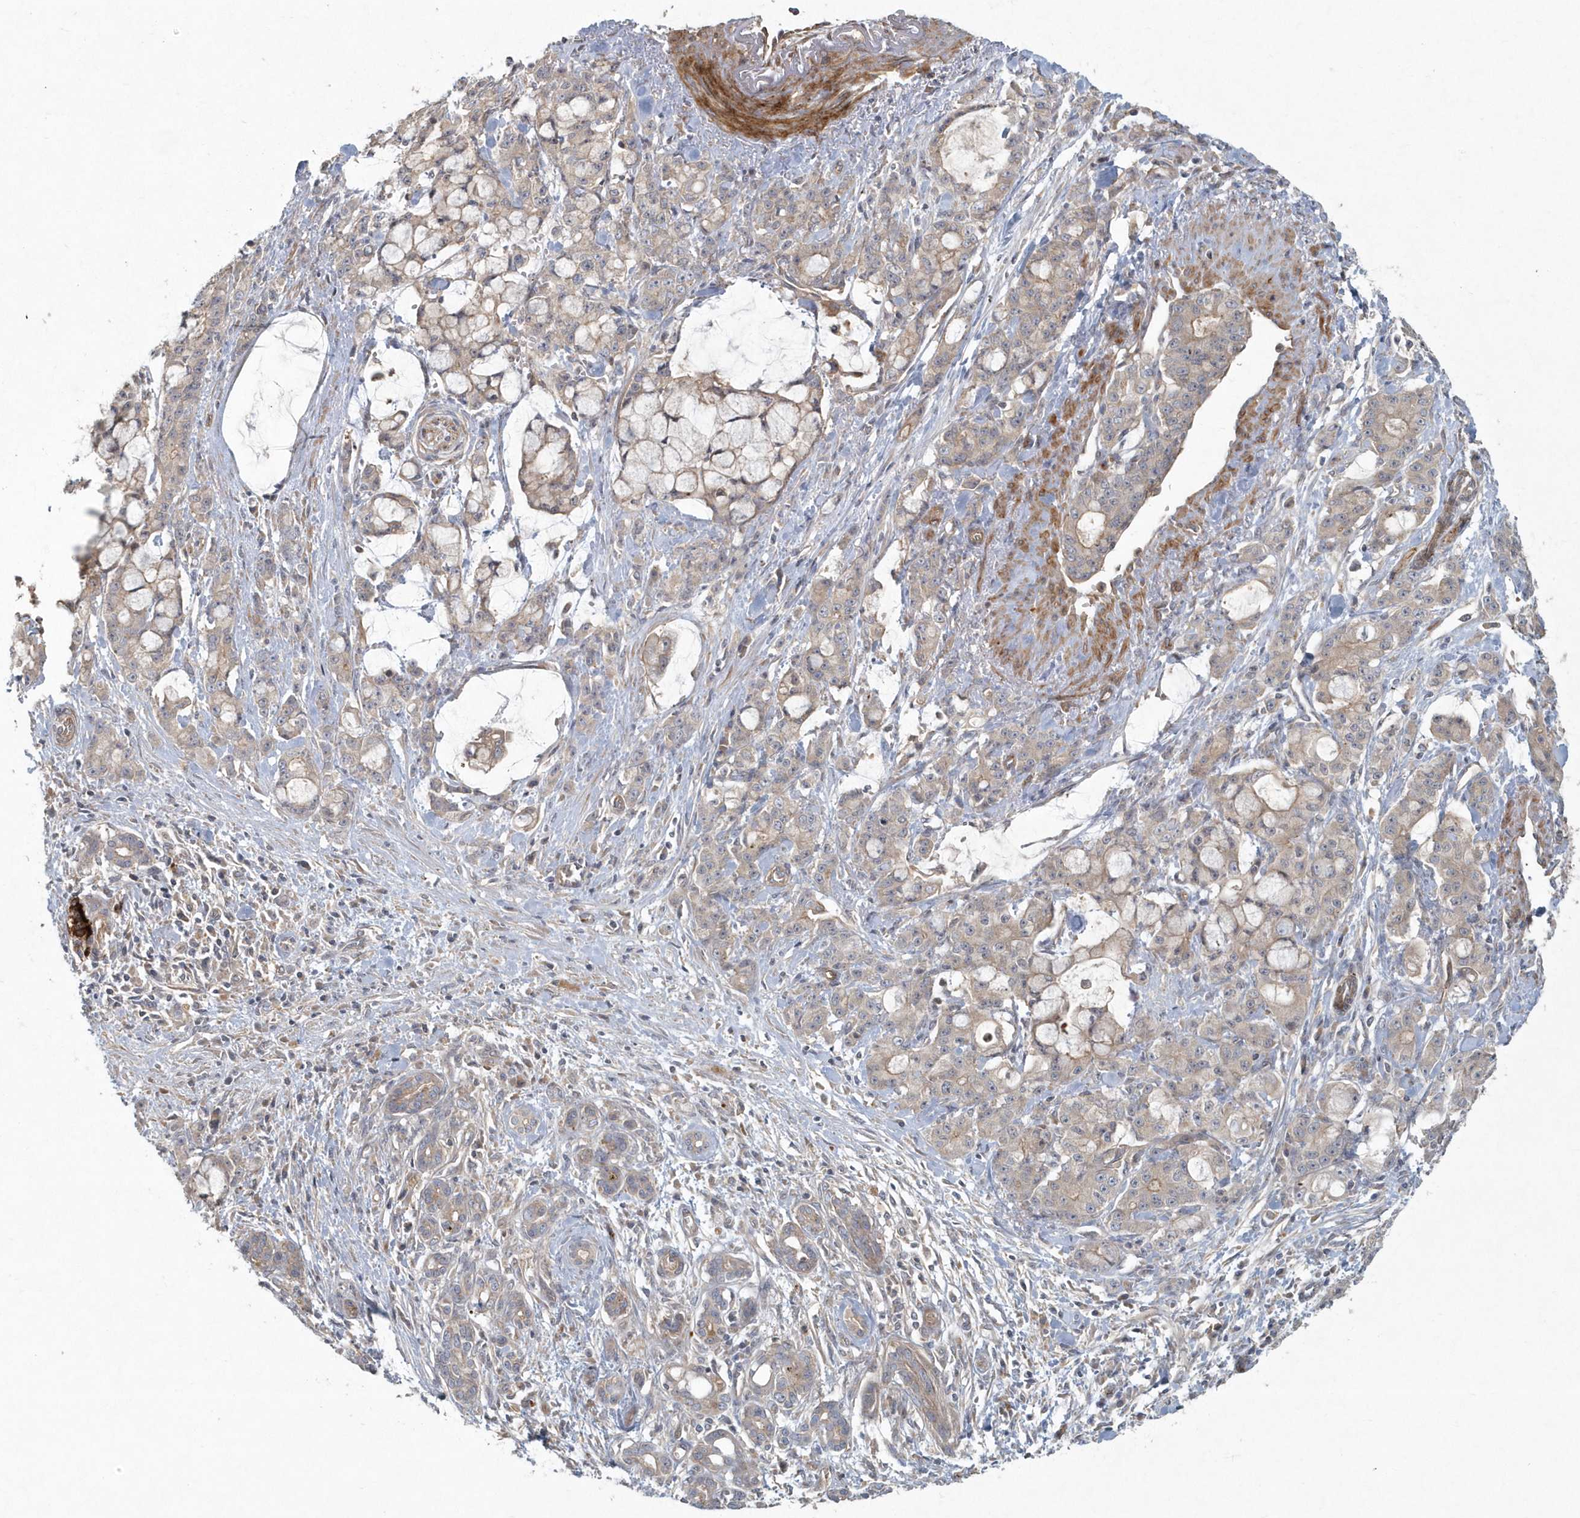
{"staining": {"intensity": "weak", "quantity": "<25%", "location": "cytoplasmic/membranous"}, "tissue": "pancreatic cancer", "cell_type": "Tumor cells", "image_type": "cancer", "snomed": [{"axis": "morphology", "description": "Adenocarcinoma, NOS"}, {"axis": "topography", "description": "Pancreas"}], "caption": "The histopathology image demonstrates no significant positivity in tumor cells of pancreatic cancer (adenocarcinoma). (Stains: DAB immunohistochemistry with hematoxylin counter stain, Microscopy: brightfield microscopy at high magnification).", "gene": "ARHGEF38", "patient": {"sex": "female", "age": 73}}